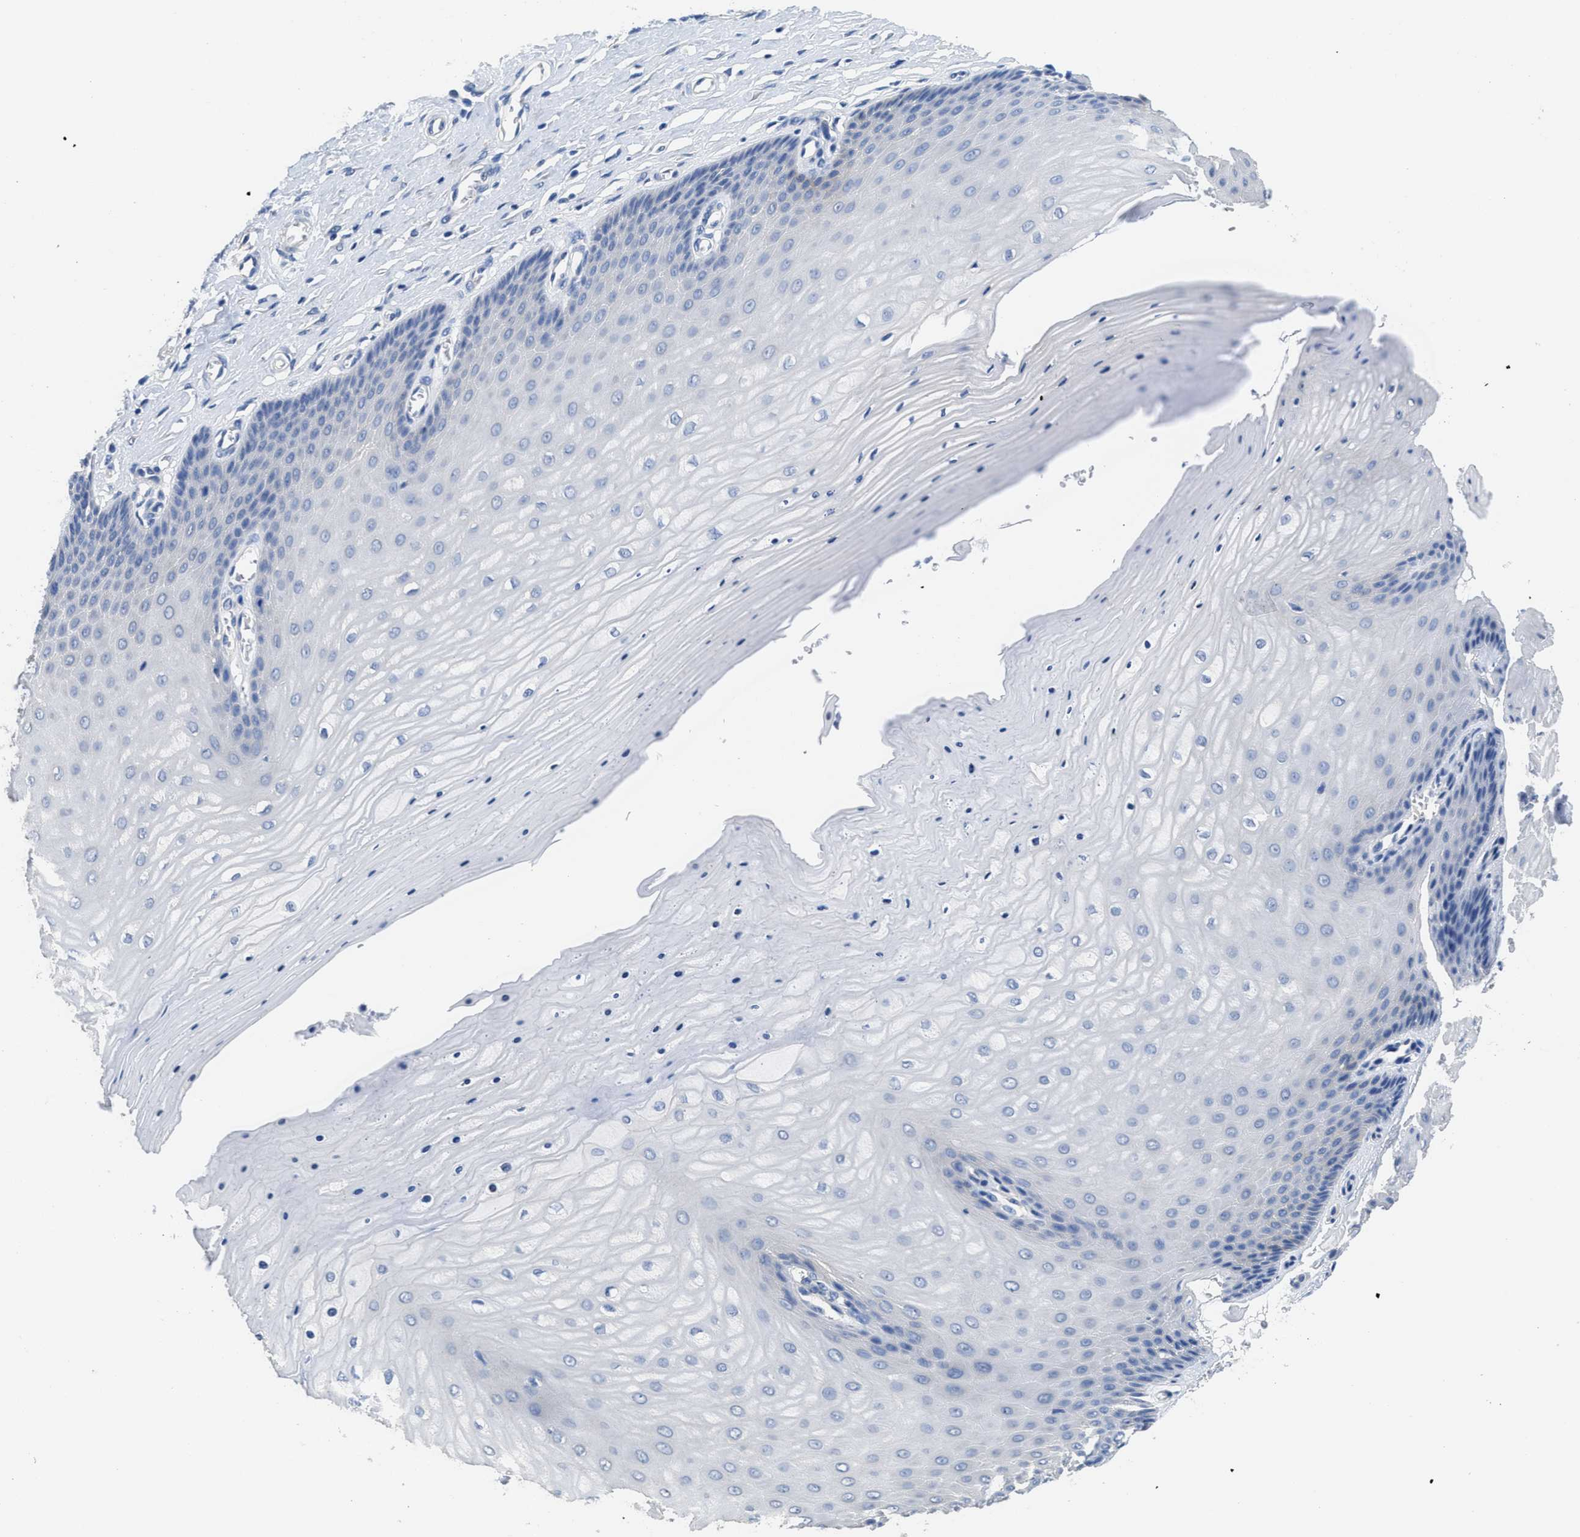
{"staining": {"intensity": "negative", "quantity": "none", "location": "none"}, "tissue": "cervix", "cell_type": "Glandular cells", "image_type": "normal", "snomed": [{"axis": "morphology", "description": "Normal tissue, NOS"}, {"axis": "topography", "description": "Cervix"}], "caption": "A high-resolution histopathology image shows immunohistochemistry staining of benign cervix, which displays no significant positivity in glandular cells.", "gene": "CA9", "patient": {"sex": "female", "age": 55}}